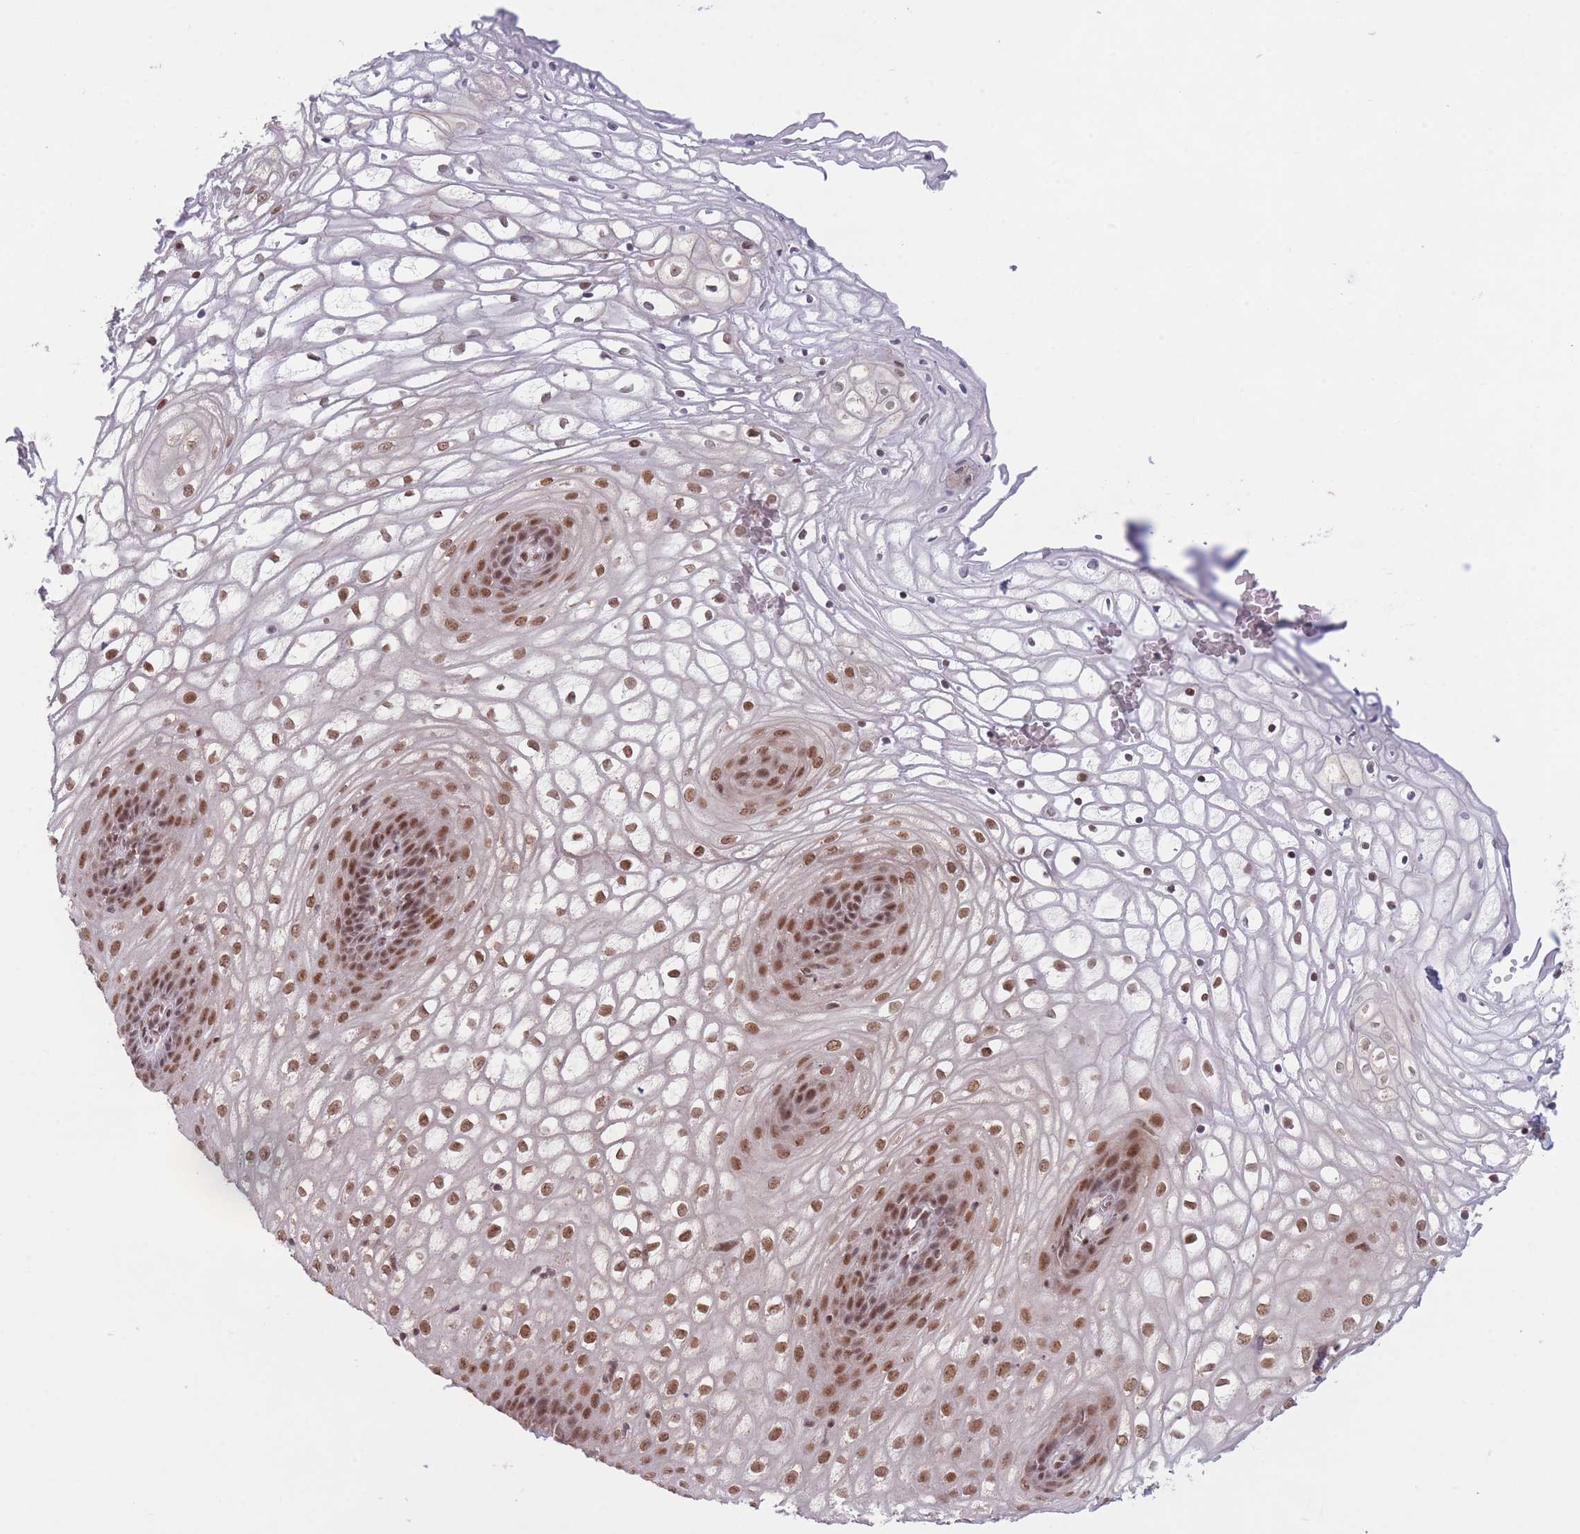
{"staining": {"intensity": "moderate", "quantity": ">75%", "location": "nuclear"}, "tissue": "vagina", "cell_type": "Squamous epithelial cells", "image_type": "normal", "snomed": [{"axis": "morphology", "description": "Normal tissue, NOS"}, {"axis": "topography", "description": "Vagina"}], "caption": "Immunohistochemical staining of unremarkable human vagina displays moderate nuclear protein positivity in about >75% of squamous epithelial cells. (DAB (3,3'-diaminobenzidine) IHC with brightfield microscopy, high magnification).", "gene": "CARD8", "patient": {"sex": "female", "age": 34}}